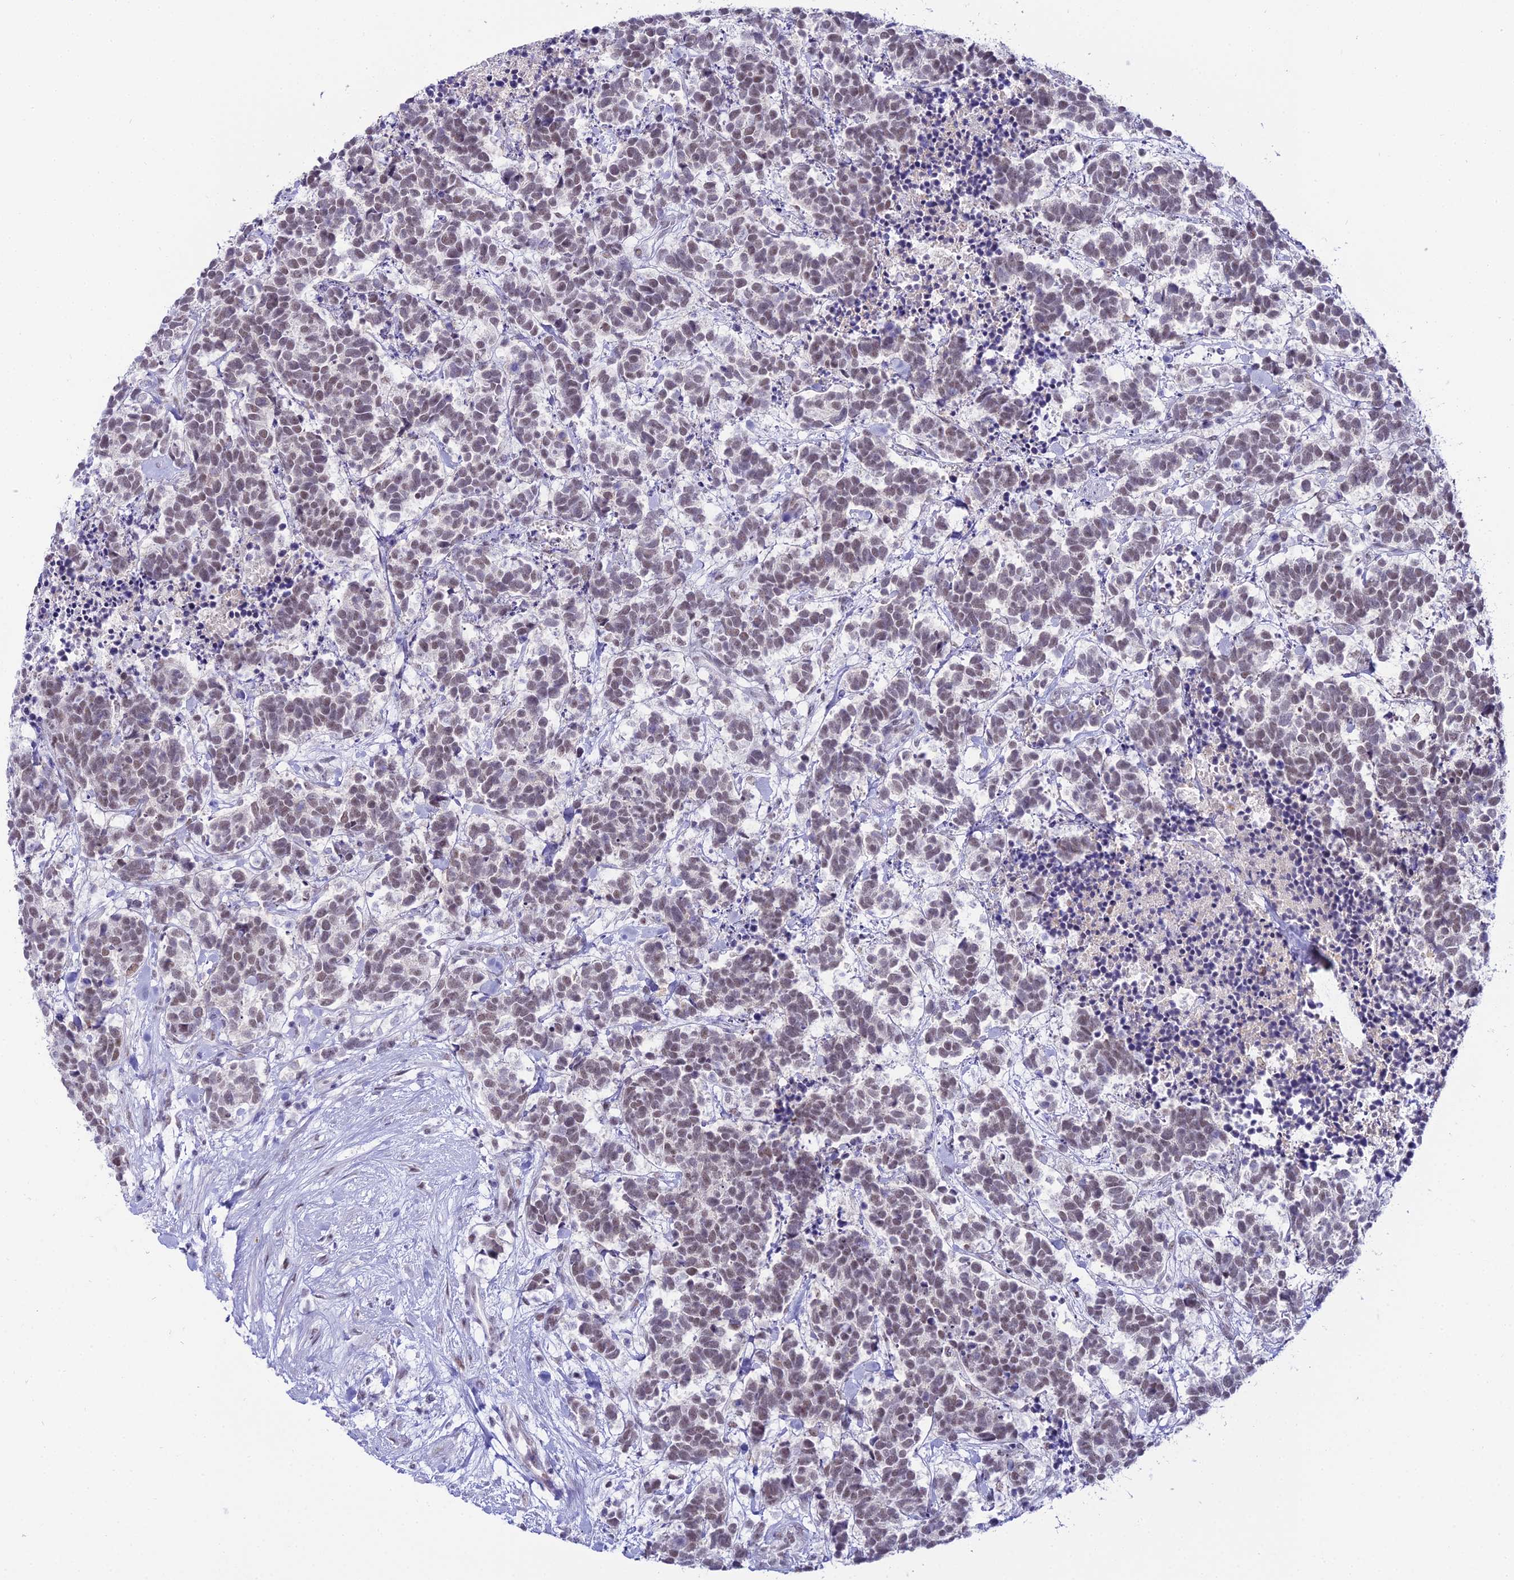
{"staining": {"intensity": "weak", "quantity": "25%-75%", "location": "nuclear"}, "tissue": "carcinoid", "cell_type": "Tumor cells", "image_type": "cancer", "snomed": [{"axis": "morphology", "description": "Carcinoma, NOS"}, {"axis": "morphology", "description": "Carcinoid, malignant, NOS"}, {"axis": "topography", "description": "Prostate"}], "caption": "Immunohistochemical staining of carcinoid exhibits weak nuclear protein positivity in about 25%-75% of tumor cells.", "gene": "RBM12", "patient": {"sex": "male", "age": 57}}